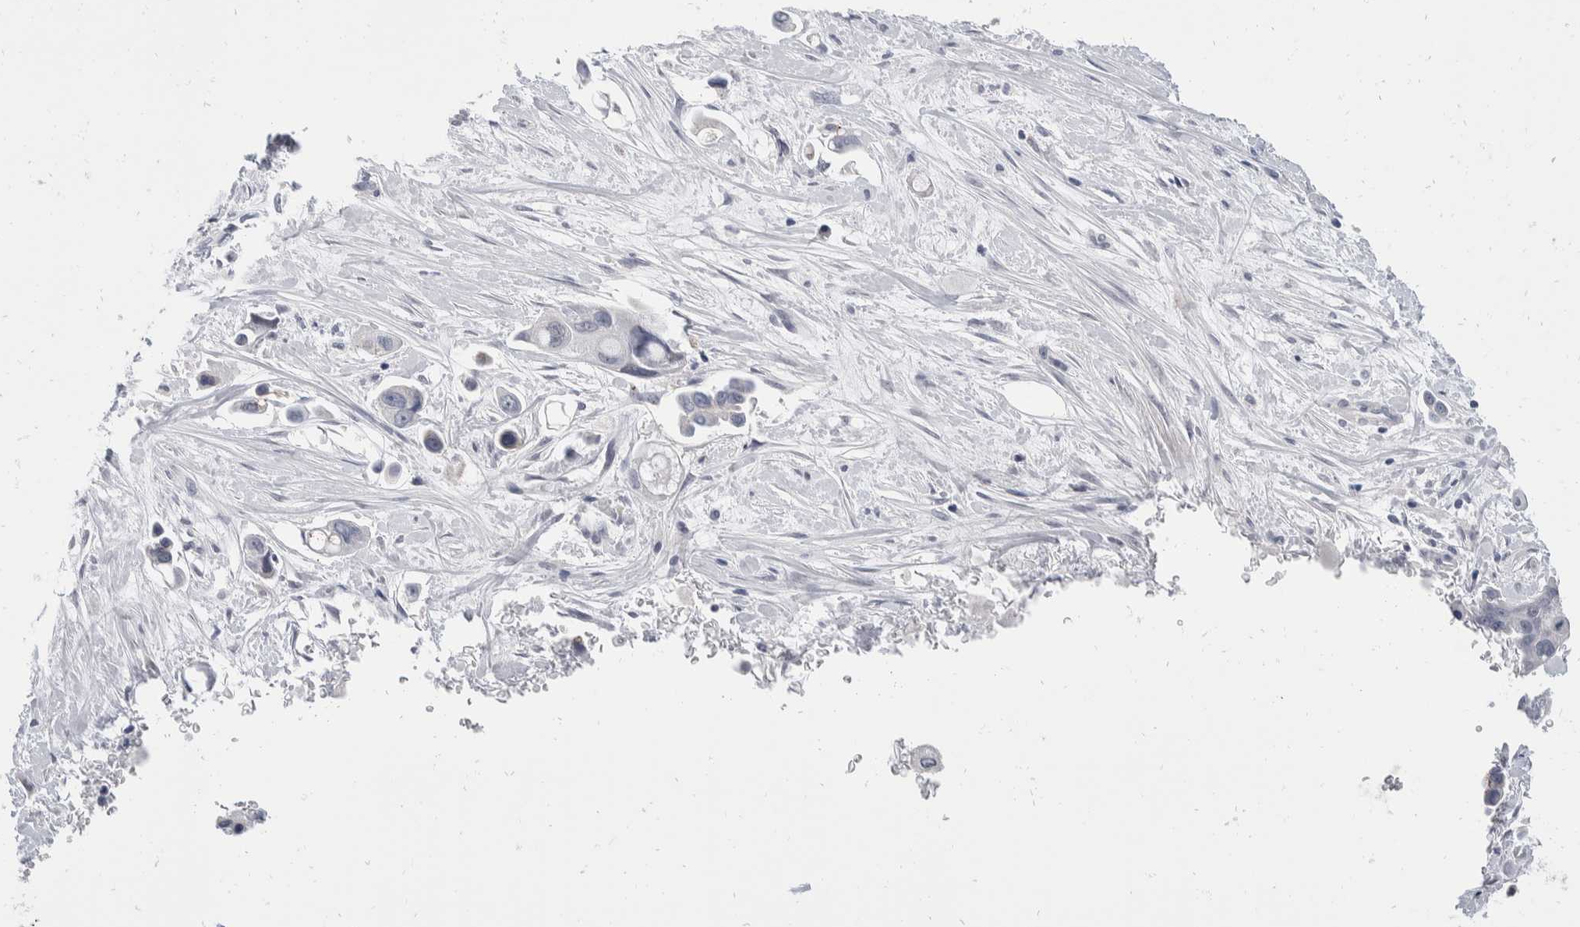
{"staining": {"intensity": "negative", "quantity": "none", "location": "none"}, "tissue": "pancreatic cancer", "cell_type": "Tumor cells", "image_type": "cancer", "snomed": [{"axis": "morphology", "description": "Adenocarcinoma, NOS"}, {"axis": "topography", "description": "Pancreas"}], "caption": "Human pancreatic cancer stained for a protein using immunohistochemistry exhibits no staining in tumor cells.", "gene": "CATSPERD", "patient": {"sex": "male", "age": 53}}